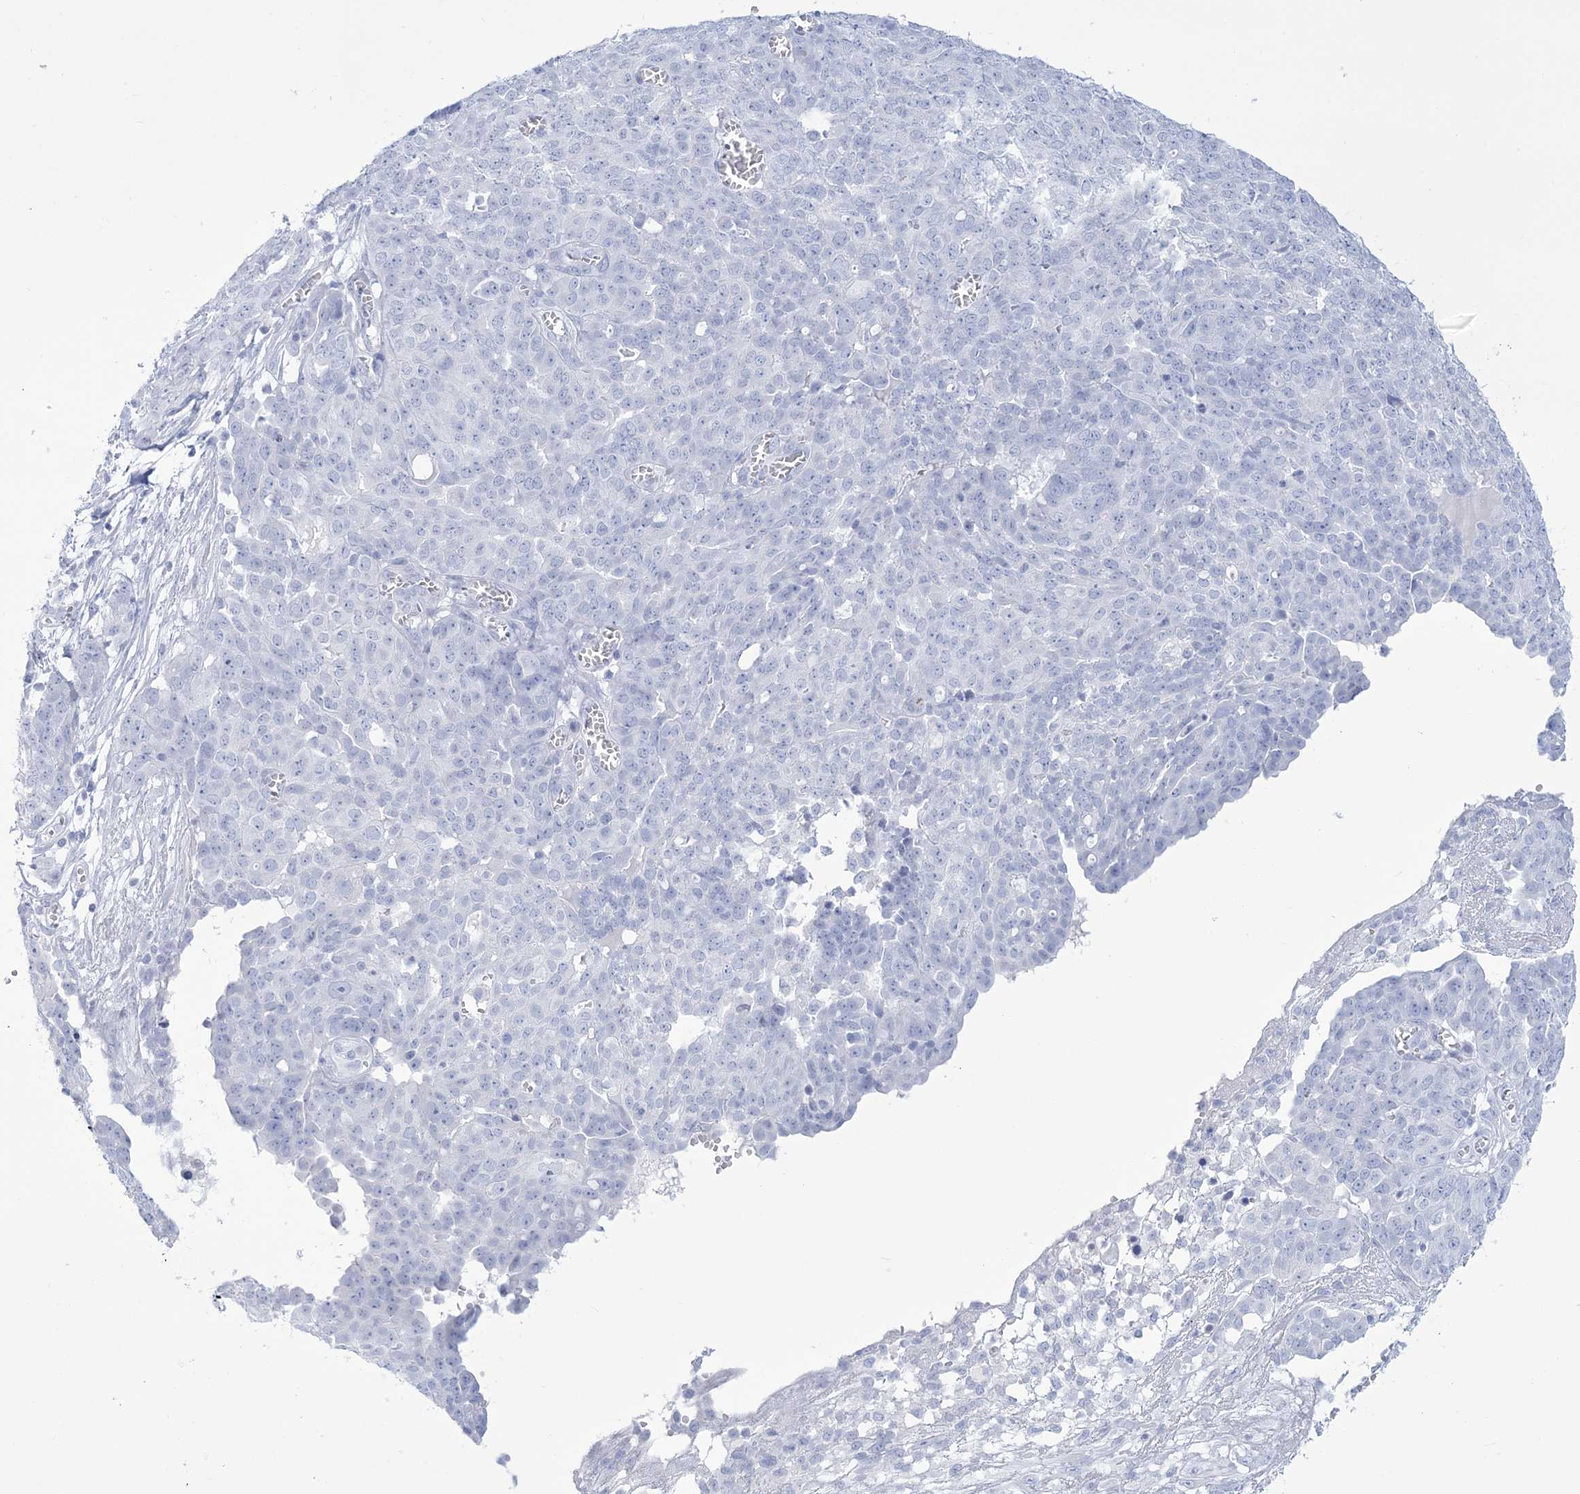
{"staining": {"intensity": "negative", "quantity": "none", "location": "none"}, "tissue": "ovarian cancer", "cell_type": "Tumor cells", "image_type": "cancer", "snomed": [{"axis": "morphology", "description": "Cystadenocarcinoma, serous, NOS"}, {"axis": "topography", "description": "Soft tissue"}, {"axis": "topography", "description": "Ovary"}], "caption": "Immunohistochemical staining of ovarian cancer exhibits no significant staining in tumor cells.", "gene": "RBP2", "patient": {"sex": "female", "age": 57}}